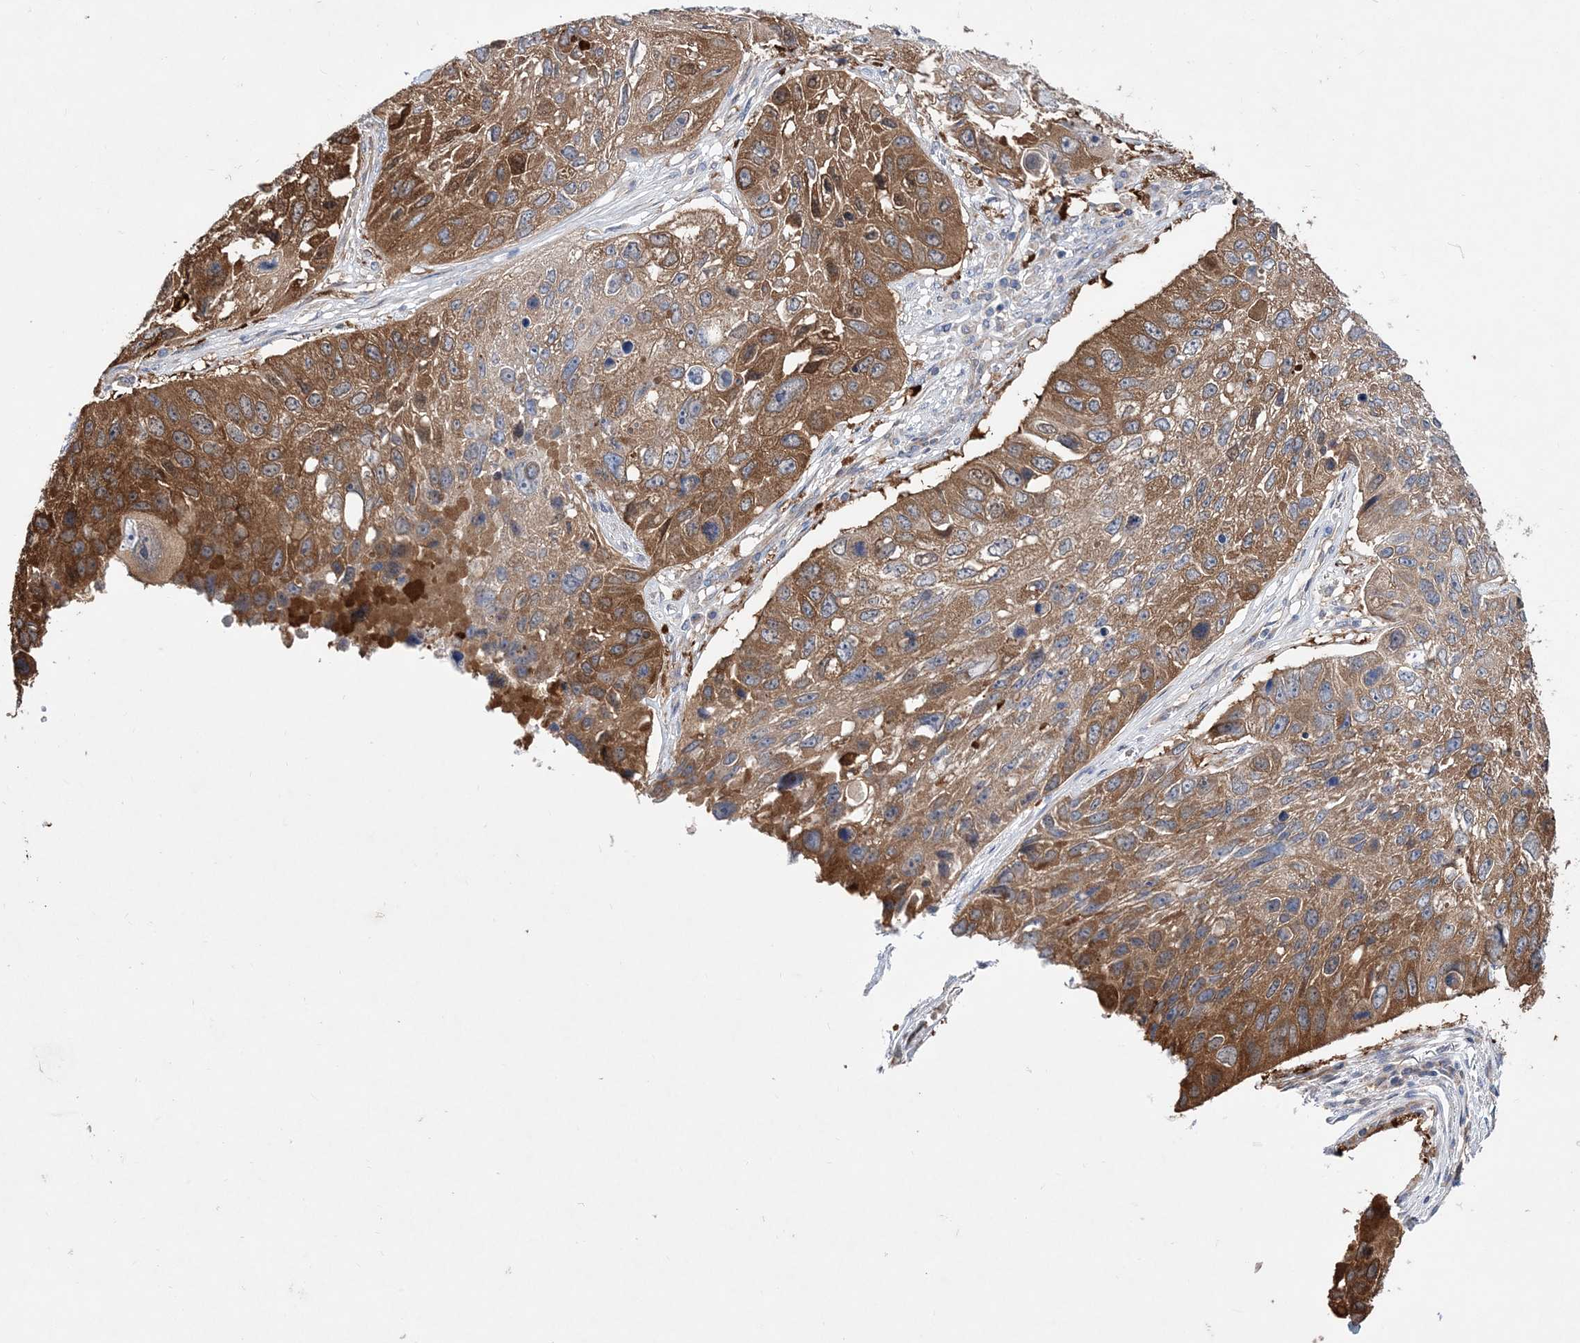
{"staining": {"intensity": "moderate", "quantity": ">75%", "location": "cytoplasmic/membranous"}, "tissue": "lung cancer", "cell_type": "Tumor cells", "image_type": "cancer", "snomed": [{"axis": "morphology", "description": "Squamous cell carcinoma, NOS"}, {"axis": "topography", "description": "Lung"}], "caption": "DAB immunohistochemical staining of human squamous cell carcinoma (lung) exhibits moderate cytoplasmic/membranous protein expression in approximately >75% of tumor cells.", "gene": "JKAMP", "patient": {"sex": "male", "age": 61}}